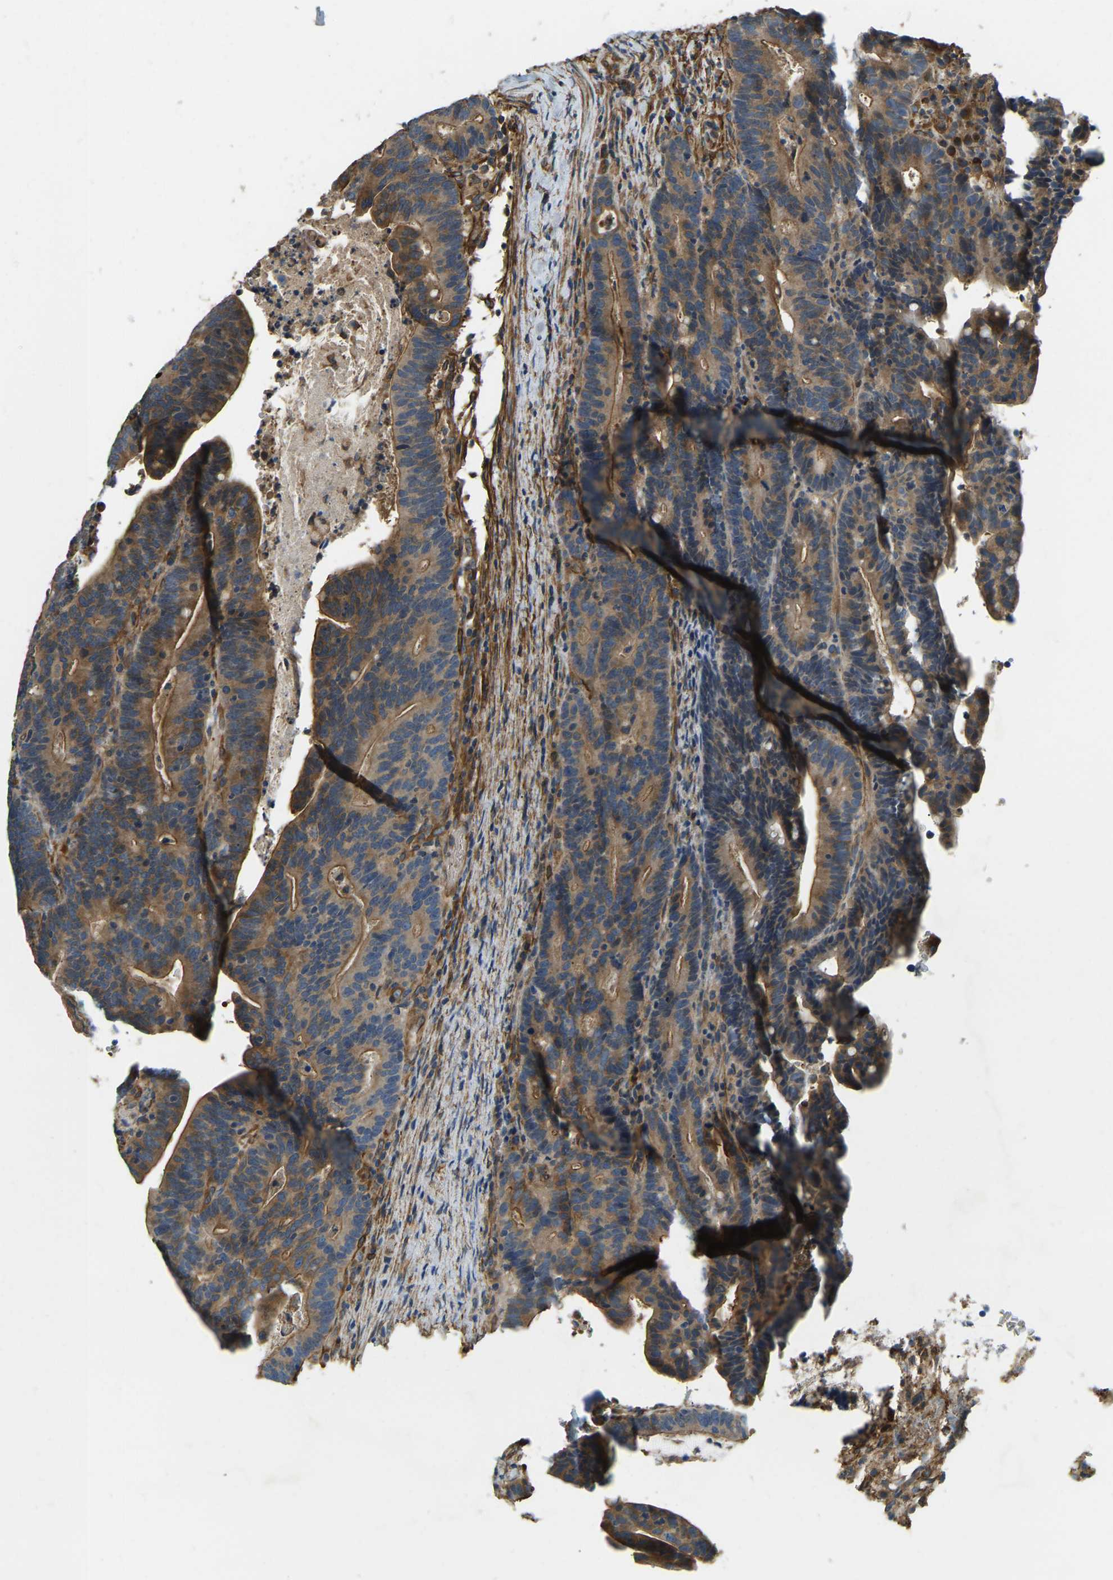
{"staining": {"intensity": "moderate", "quantity": ">75%", "location": "cytoplasmic/membranous"}, "tissue": "colorectal cancer", "cell_type": "Tumor cells", "image_type": "cancer", "snomed": [{"axis": "morphology", "description": "Adenocarcinoma, NOS"}, {"axis": "topography", "description": "Colon"}], "caption": "Immunohistochemistry (DAB (3,3'-diaminobenzidine)) staining of human colorectal cancer demonstrates moderate cytoplasmic/membranous protein expression in approximately >75% of tumor cells. The staining is performed using DAB (3,3'-diaminobenzidine) brown chromogen to label protein expression. The nuclei are counter-stained blue using hematoxylin.", "gene": "ERGIC1", "patient": {"sex": "female", "age": 66}}